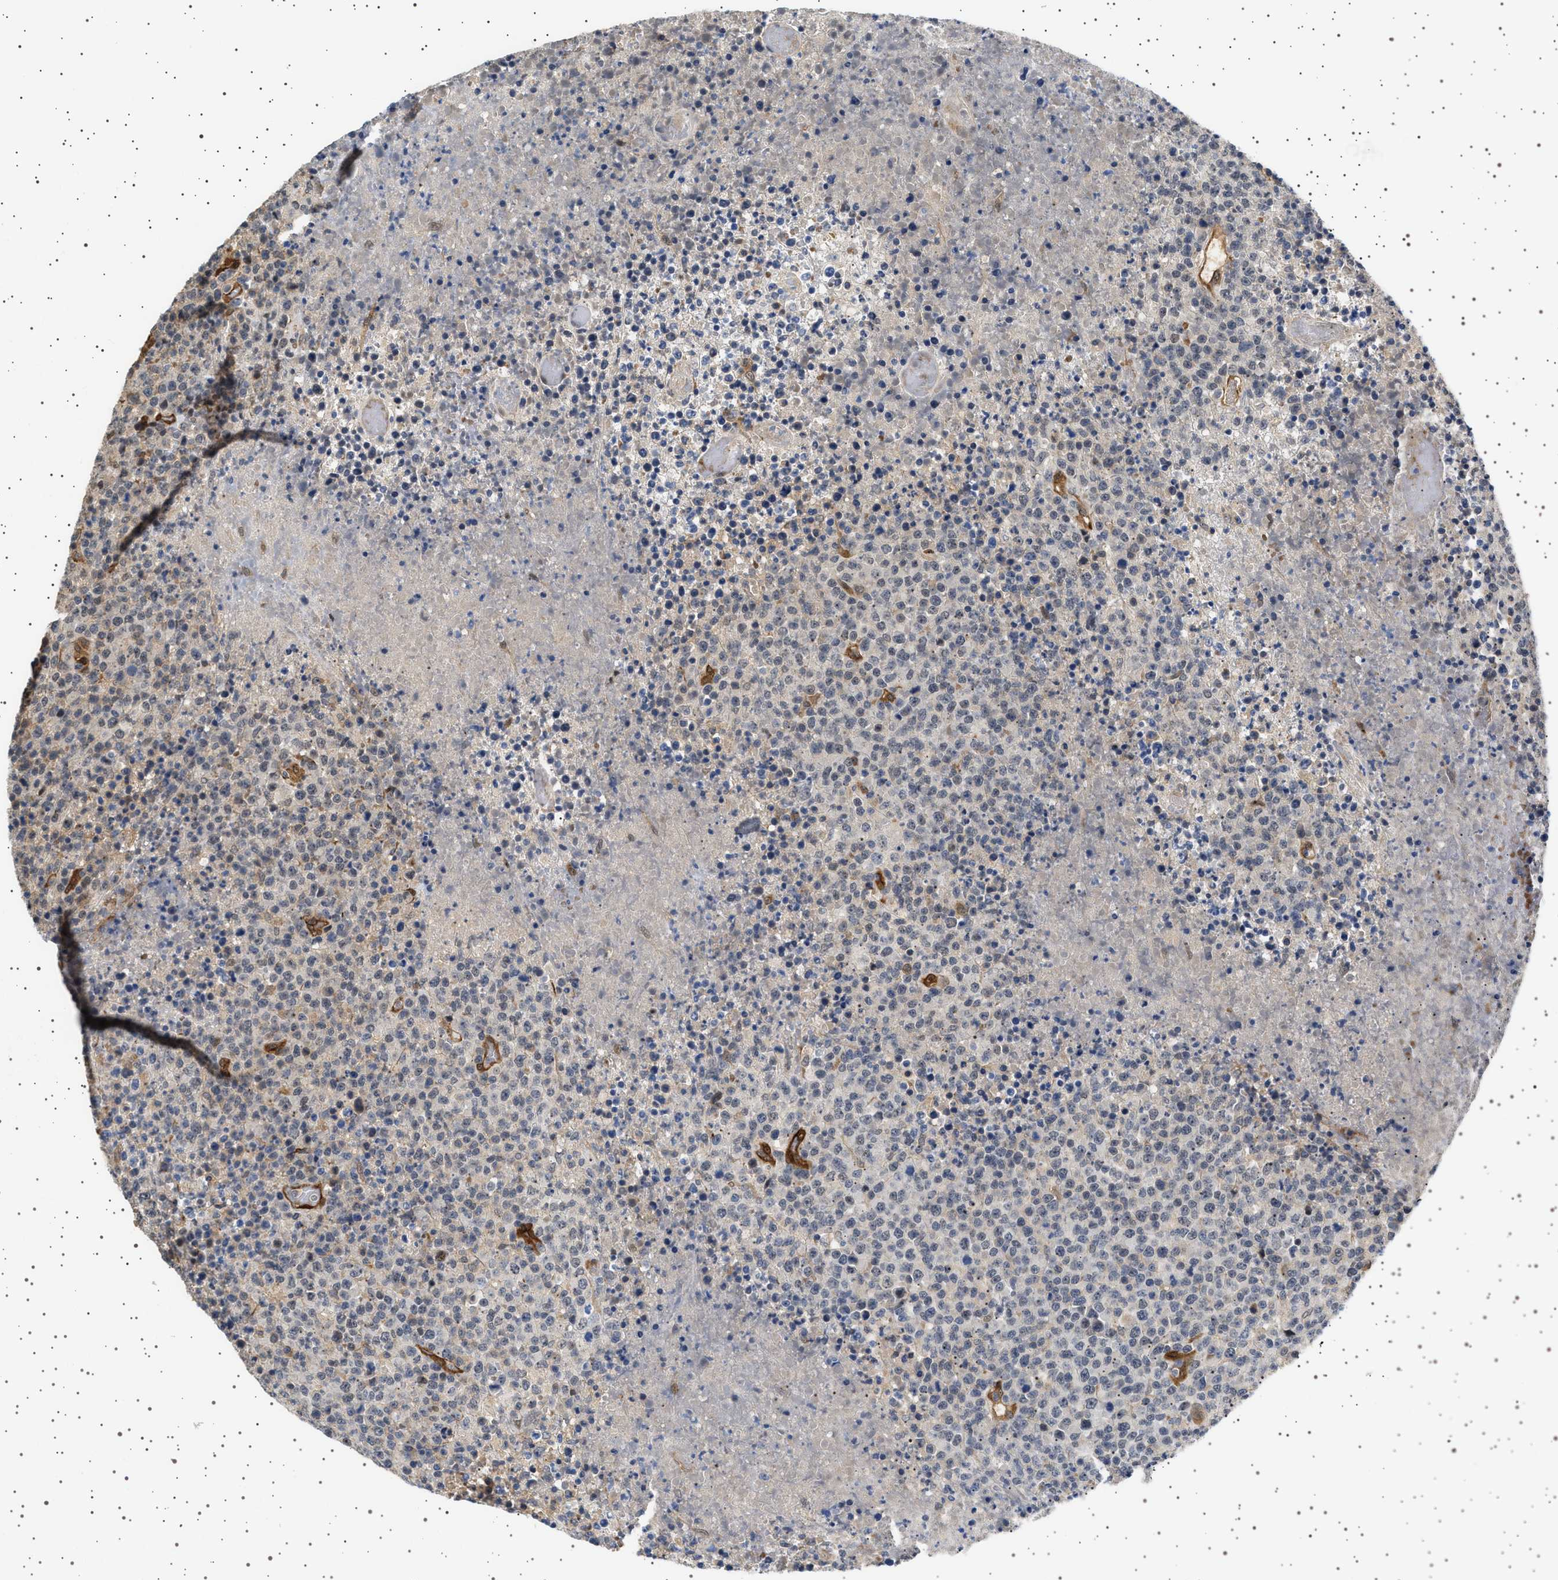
{"staining": {"intensity": "negative", "quantity": "none", "location": "none"}, "tissue": "lymphoma", "cell_type": "Tumor cells", "image_type": "cancer", "snomed": [{"axis": "morphology", "description": "Malignant lymphoma, non-Hodgkin's type, High grade"}, {"axis": "topography", "description": "Lymph node"}], "caption": "Immunohistochemistry image of lymphoma stained for a protein (brown), which demonstrates no positivity in tumor cells.", "gene": "BAG3", "patient": {"sex": "male", "age": 13}}